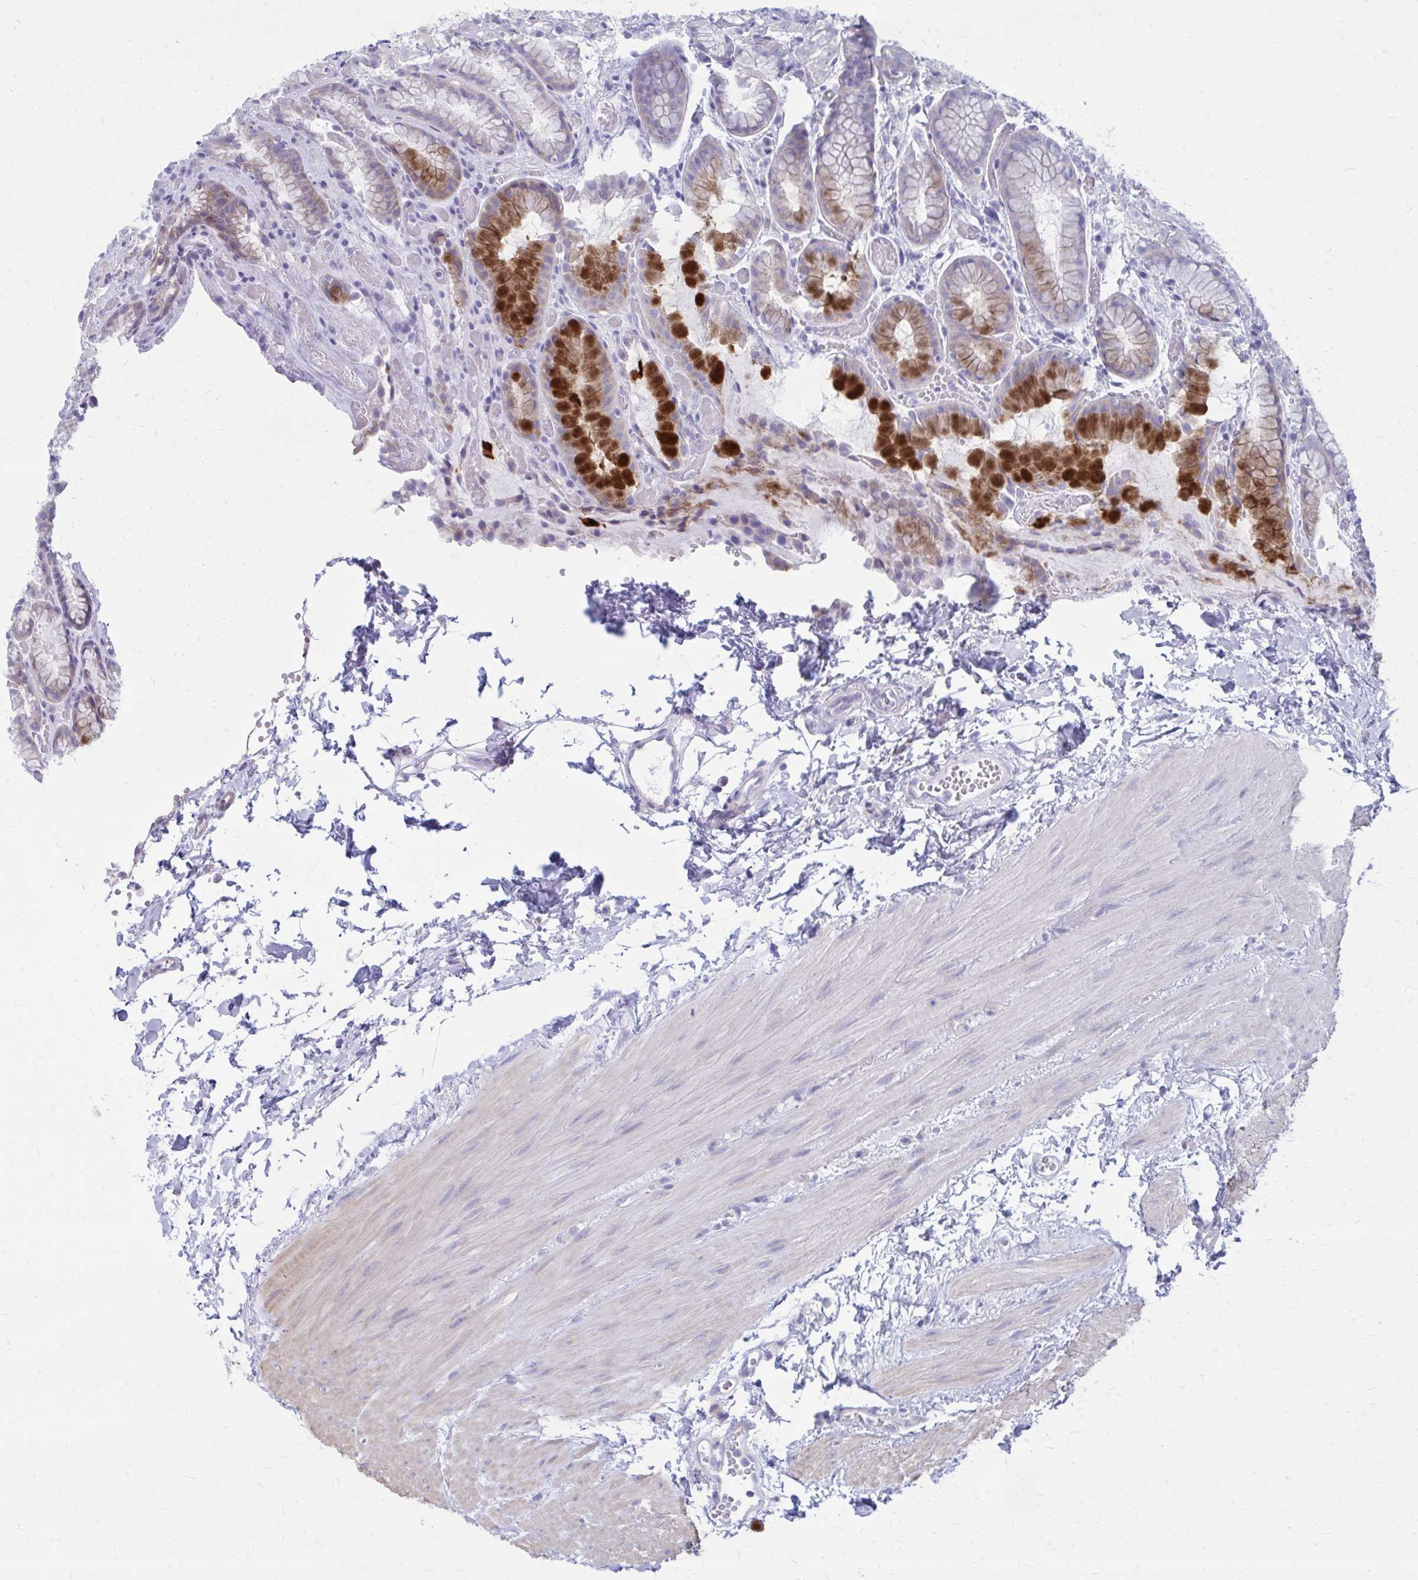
{"staining": {"intensity": "strong", "quantity": "<25%", "location": "cytoplasmic/membranous"}, "tissue": "stomach", "cell_type": "Glandular cells", "image_type": "normal", "snomed": [{"axis": "morphology", "description": "Normal tissue, NOS"}, {"axis": "topography", "description": "Stomach"}], "caption": "This micrograph reveals immunohistochemistry (IHC) staining of benign stomach, with medium strong cytoplasmic/membranous staining in about <25% of glandular cells.", "gene": "GIGYF2", "patient": {"sex": "male", "age": 70}}